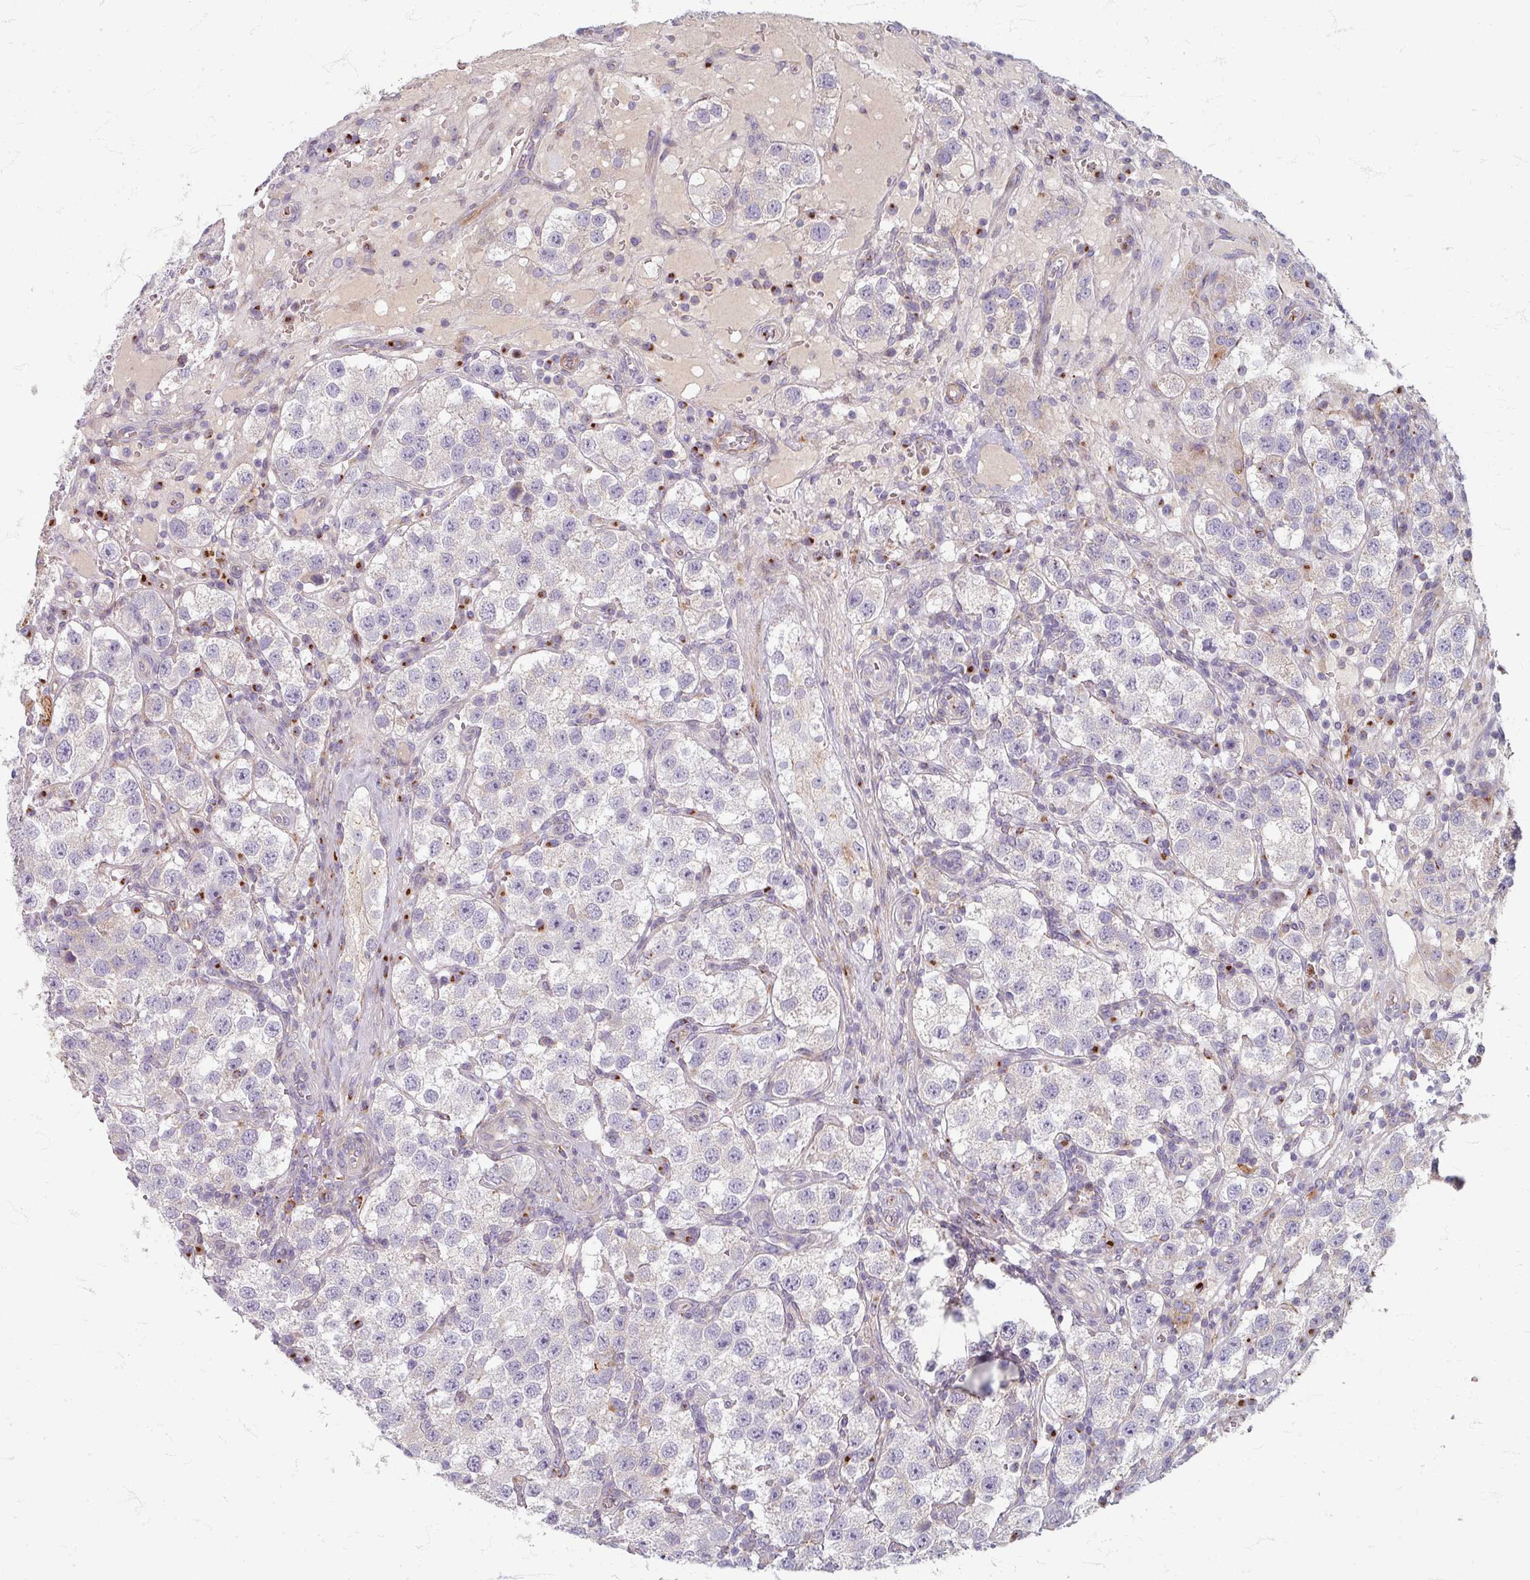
{"staining": {"intensity": "moderate", "quantity": "<25%", "location": "cytoplasmic/membranous"}, "tissue": "testis cancer", "cell_type": "Tumor cells", "image_type": "cancer", "snomed": [{"axis": "morphology", "description": "Seminoma, NOS"}, {"axis": "topography", "description": "Testis"}], "caption": "A micrograph of testis cancer stained for a protein shows moderate cytoplasmic/membranous brown staining in tumor cells.", "gene": "GABARAPL1", "patient": {"sex": "male", "age": 37}}